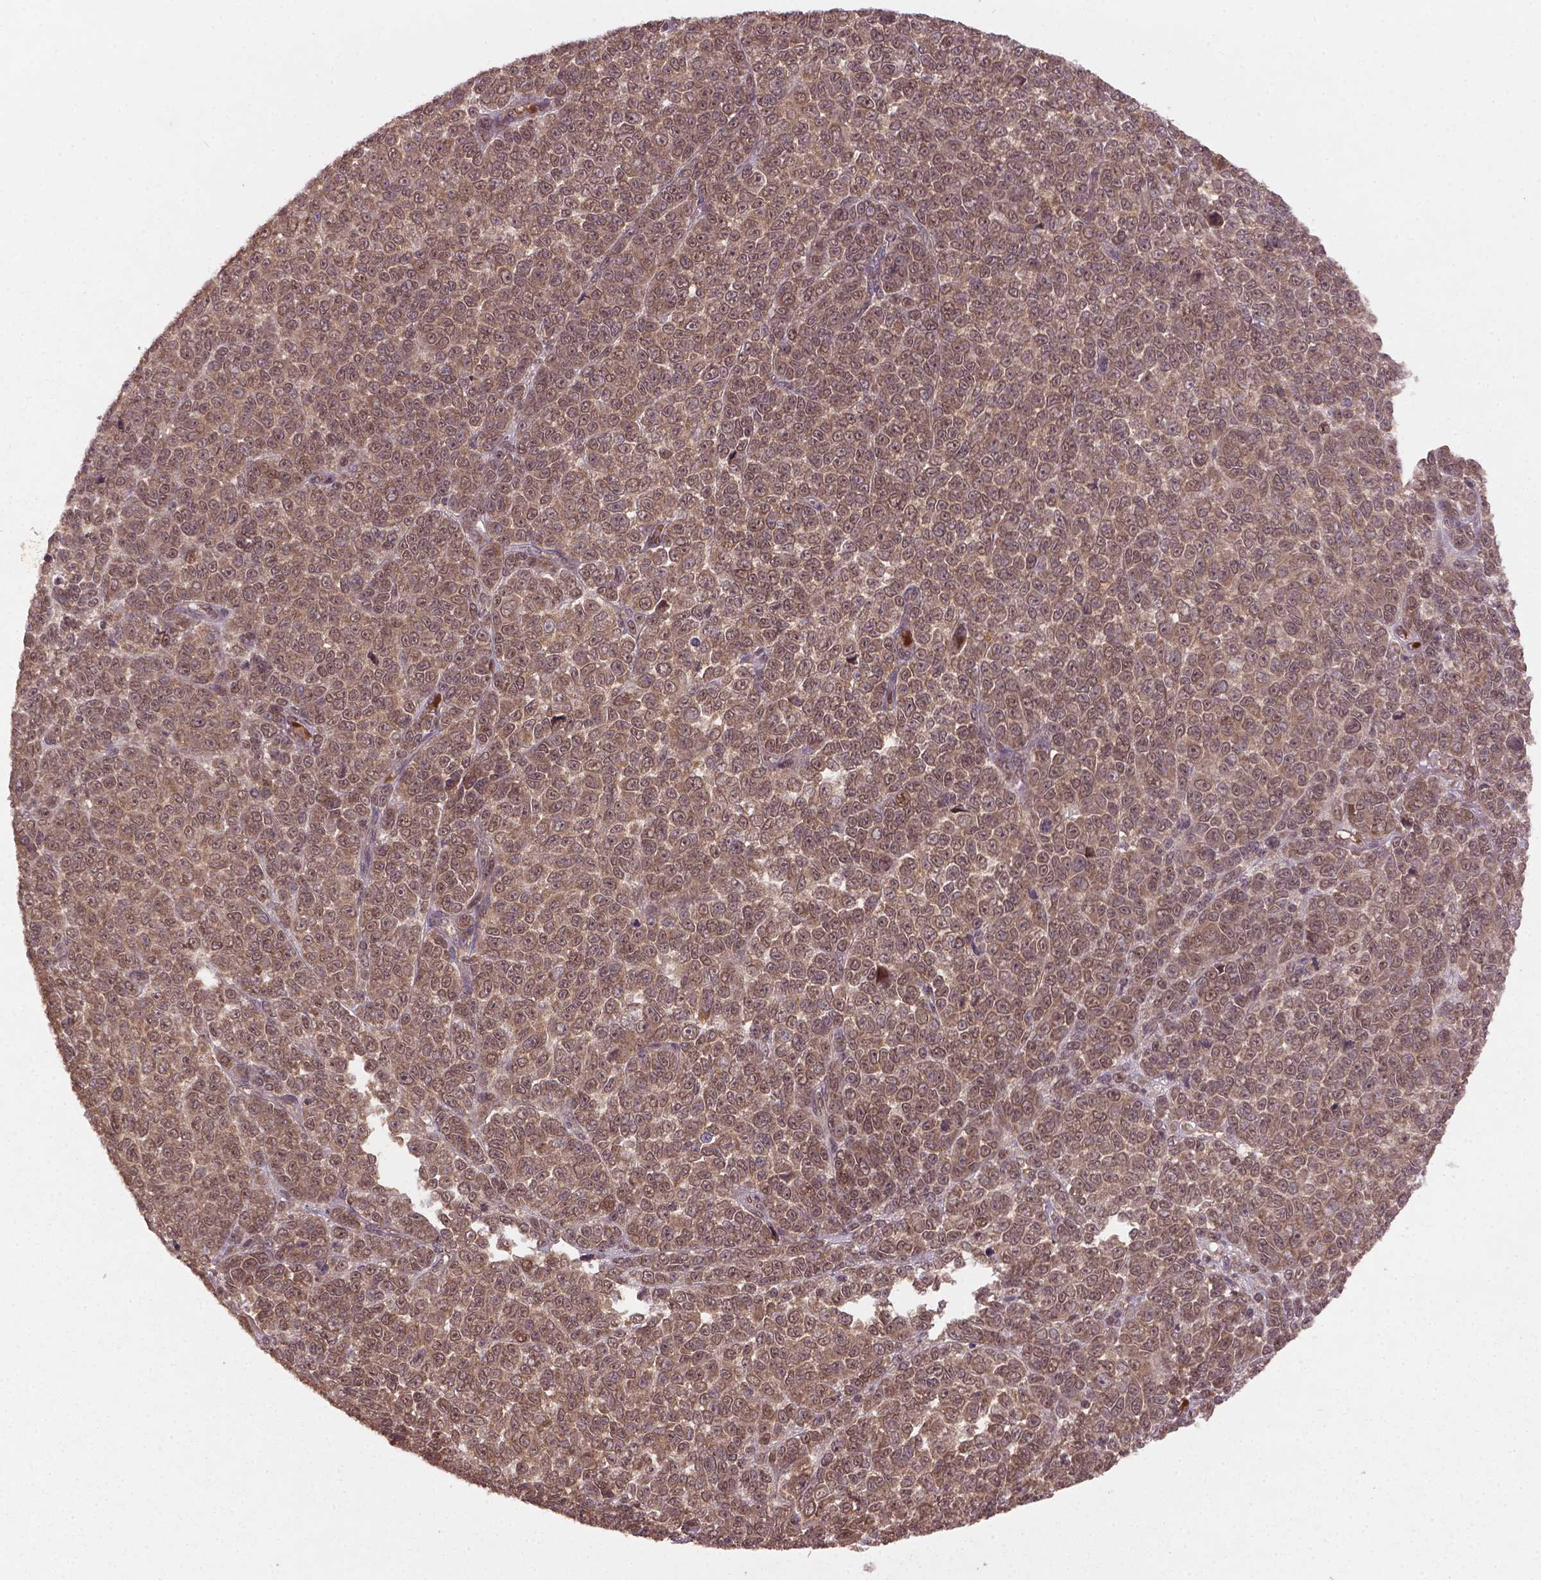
{"staining": {"intensity": "moderate", "quantity": ">75%", "location": "cytoplasmic/membranous,nuclear"}, "tissue": "melanoma", "cell_type": "Tumor cells", "image_type": "cancer", "snomed": [{"axis": "morphology", "description": "Malignant melanoma, NOS"}, {"axis": "topography", "description": "Skin"}], "caption": "Approximately >75% of tumor cells in melanoma exhibit moderate cytoplasmic/membranous and nuclear protein staining as visualized by brown immunohistochemical staining.", "gene": "NIPAL2", "patient": {"sex": "female", "age": 95}}